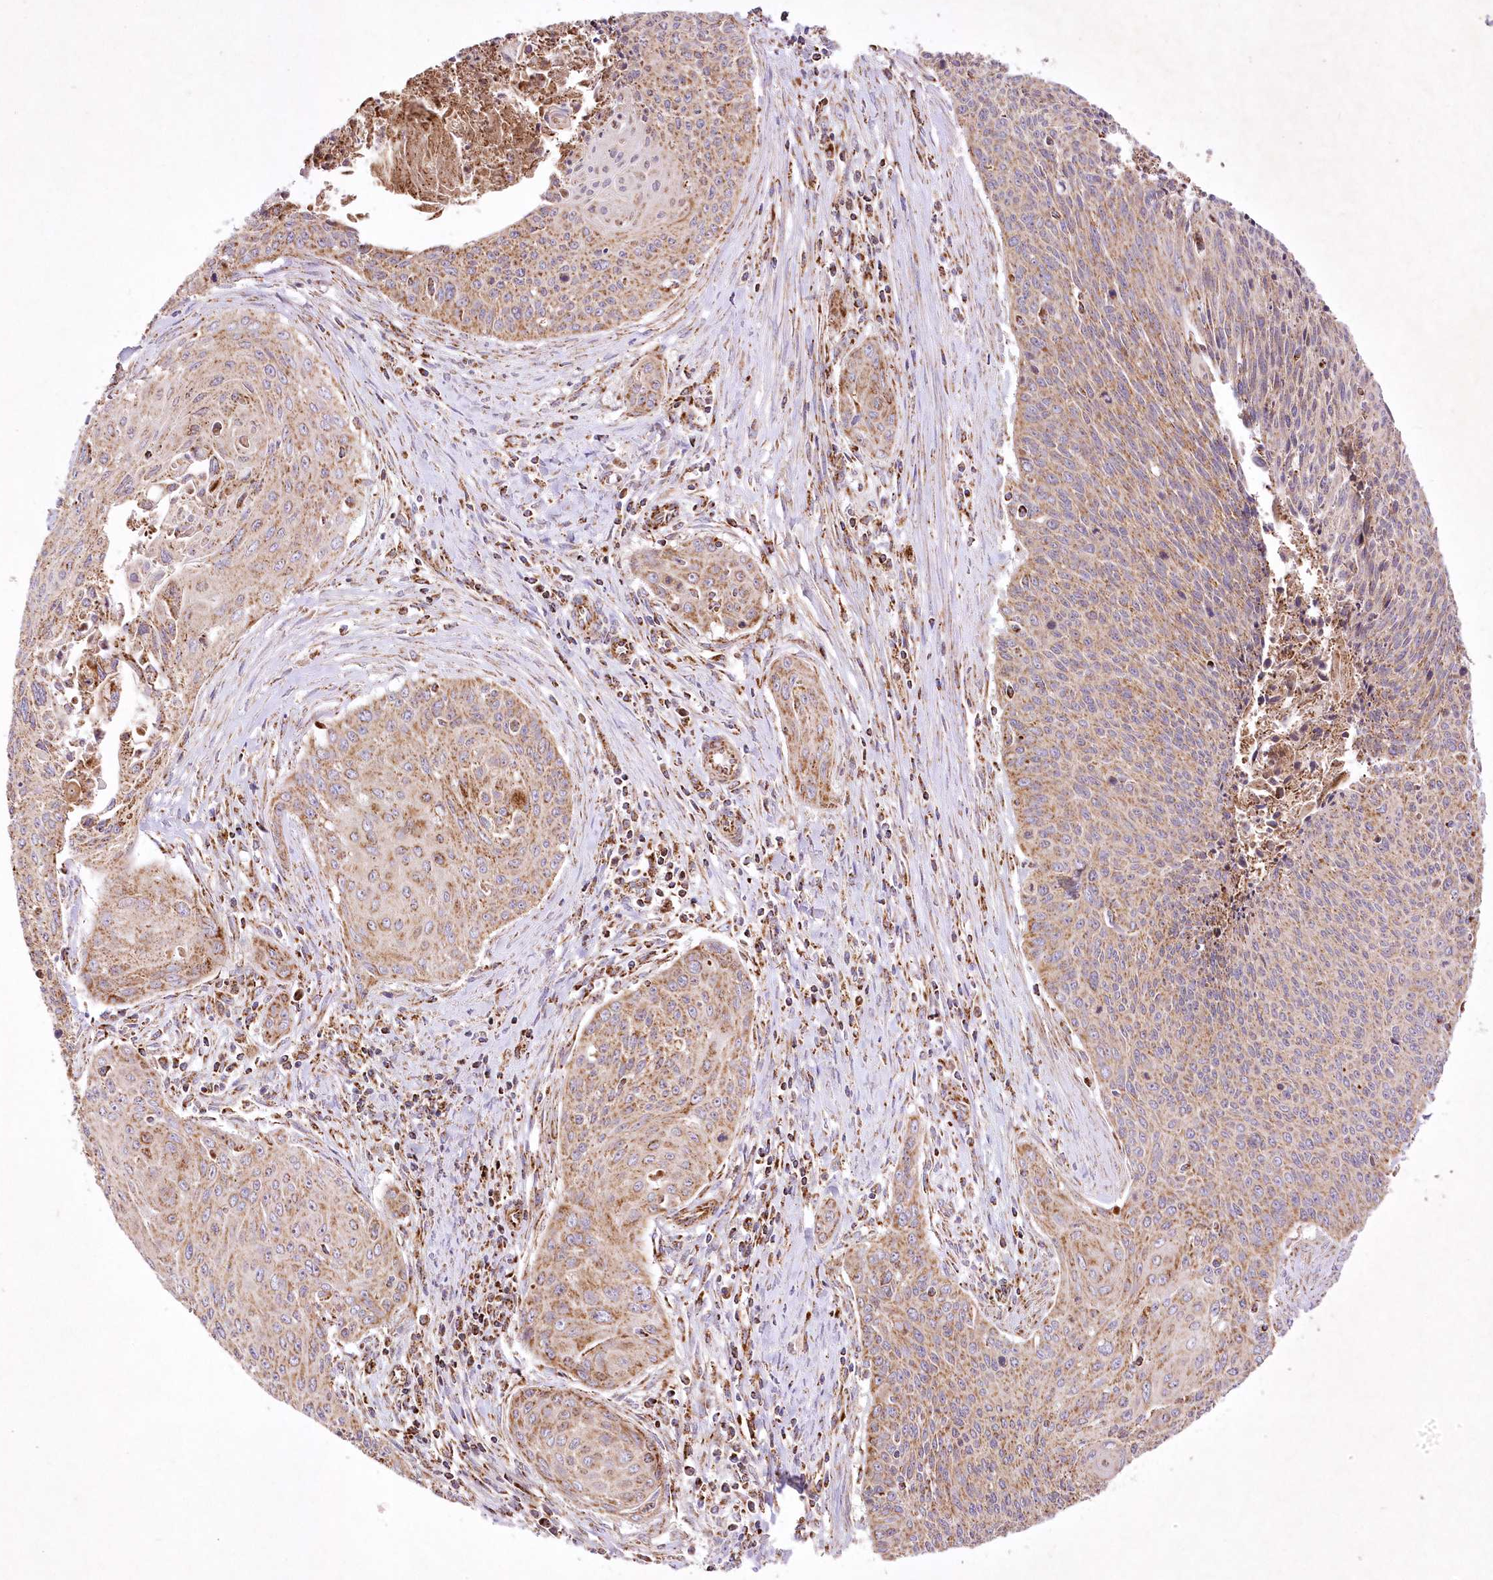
{"staining": {"intensity": "moderate", "quantity": ">75%", "location": "cytoplasmic/membranous"}, "tissue": "cervical cancer", "cell_type": "Tumor cells", "image_type": "cancer", "snomed": [{"axis": "morphology", "description": "Squamous cell carcinoma, NOS"}, {"axis": "topography", "description": "Cervix"}], "caption": "Human cervical squamous cell carcinoma stained for a protein (brown) displays moderate cytoplasmic/membranous positive expression in approximately >75% of tumor cells.", "gene": "ASNSD1", "patient": {"sex": "female", "age": 55}}